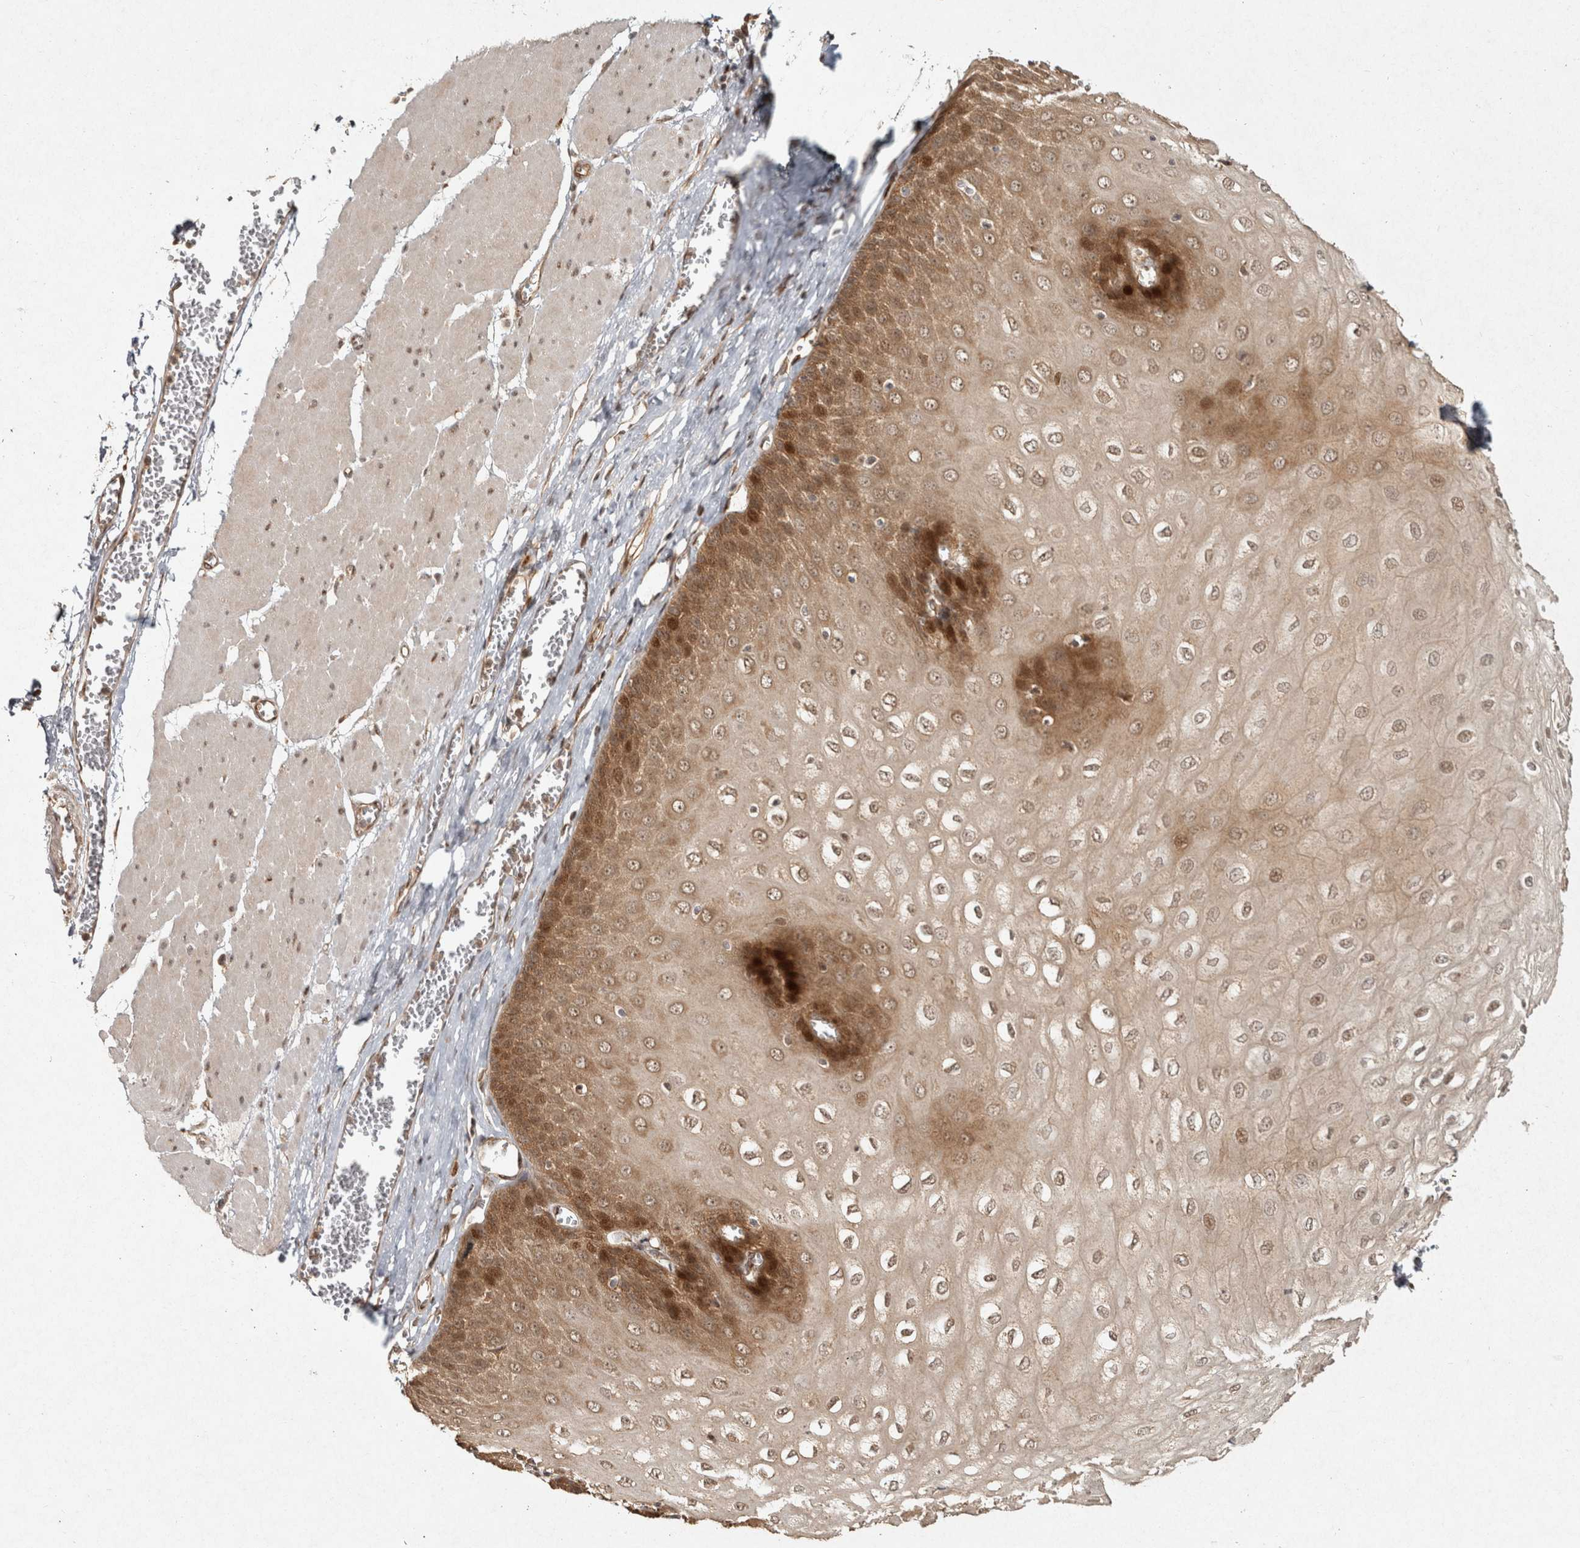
{"staining": {"intensity": "moderate", "quantity": ">75%", "location": "cytoplasmic/membranous,nuclear"}, "tissue": "esophagus", "cell_type": "Squamous epithelial cells", "image_type": "normal", "snomed": [{"axis": "morphology", "description": "Normal tissue, NOS"}, {"axis": "topography", "description": "Esophagus"}], "caption": "A micrograph showing moderate cytoplasmic/membranous,nuclear expression in approximately >75% of squamous epithelial cells in normal esophagus, as visualized by brown immunohistochemical staining.", "gene": "CAMSAP2", "patient": {"sex": "male", "age": 60}}